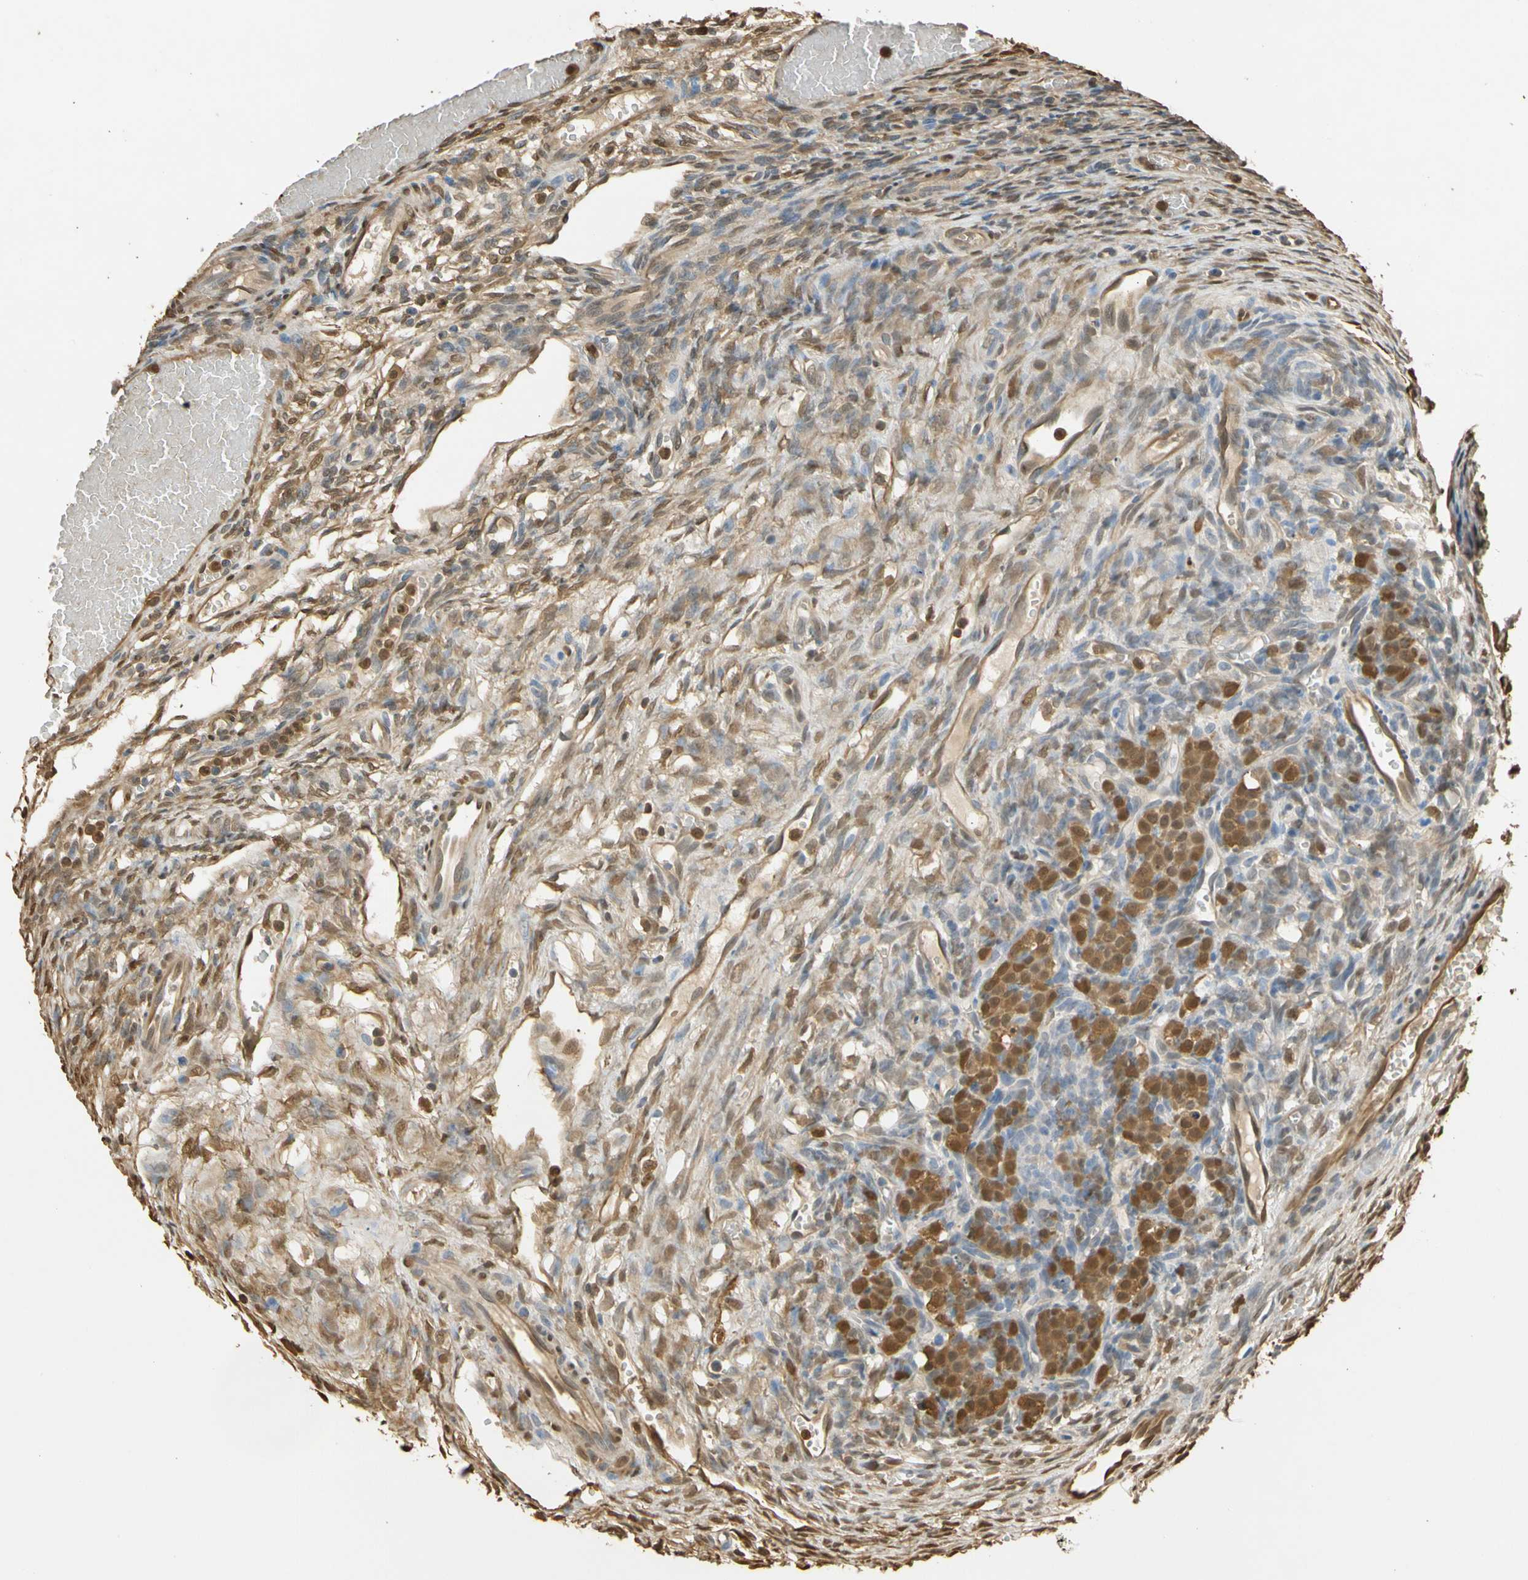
{"staining": {"intensity": "weak", "quantity": ">75%", "location": "cytoplasmic/membranous"}, "tissue": "ovary", "cell_type": "Follicle cells", "image_type": "normal", "snomed": [{"axis": "morphology", "description": "Normal tissue, NOS"}, {"axis": "topography", "description": "Ovary"}], "caption": "Ovary stained for a protein shows weak cytoplasmic/membranous positivity in follicle cells.", "gene": "S100A6", "patient": {"sex": "female", "age": 33}}